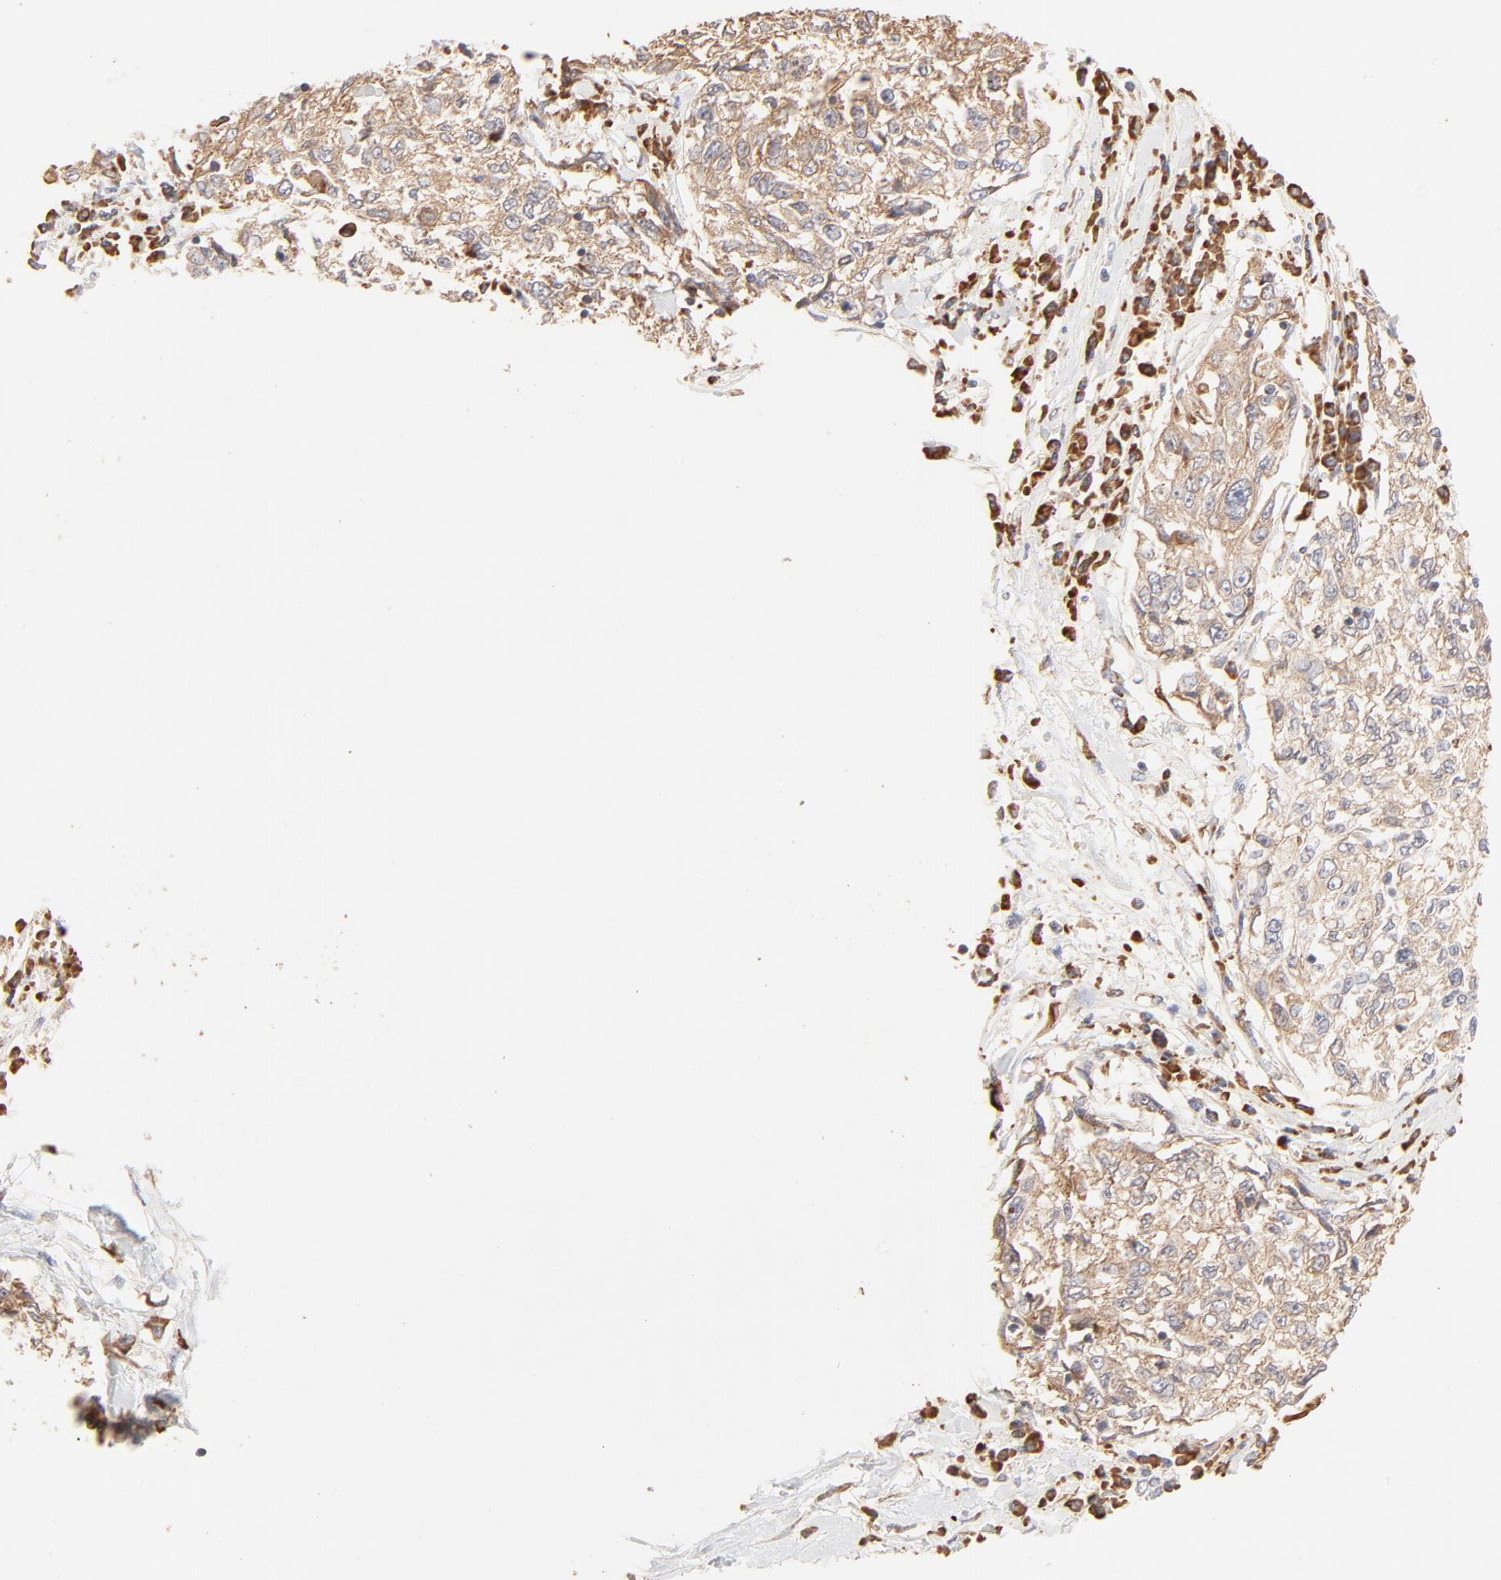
{"staining": {"intensity": "weak", "quantity": ">75%", "location": "cytoplasmic/membranous"}, "tissue": "cervical cancer", "cell_type": "Tumor cells", "image_type": "cancer", "snomed": [{"axis": "morphology", "description": "Normal tissue, NOS"}, {"axis": "morphology", "description": "Squamous cell carcinoma, NOS"}, {"axis": "topography", "description": "Cervix"}], "caption": "IHC of human cervical cancer demonstrates low levels of weak cytoplasmic/membranous staining in about >75% of tumor cells.", "gene": "RPS20", "patient": {"sex": "female", "age": 45}}